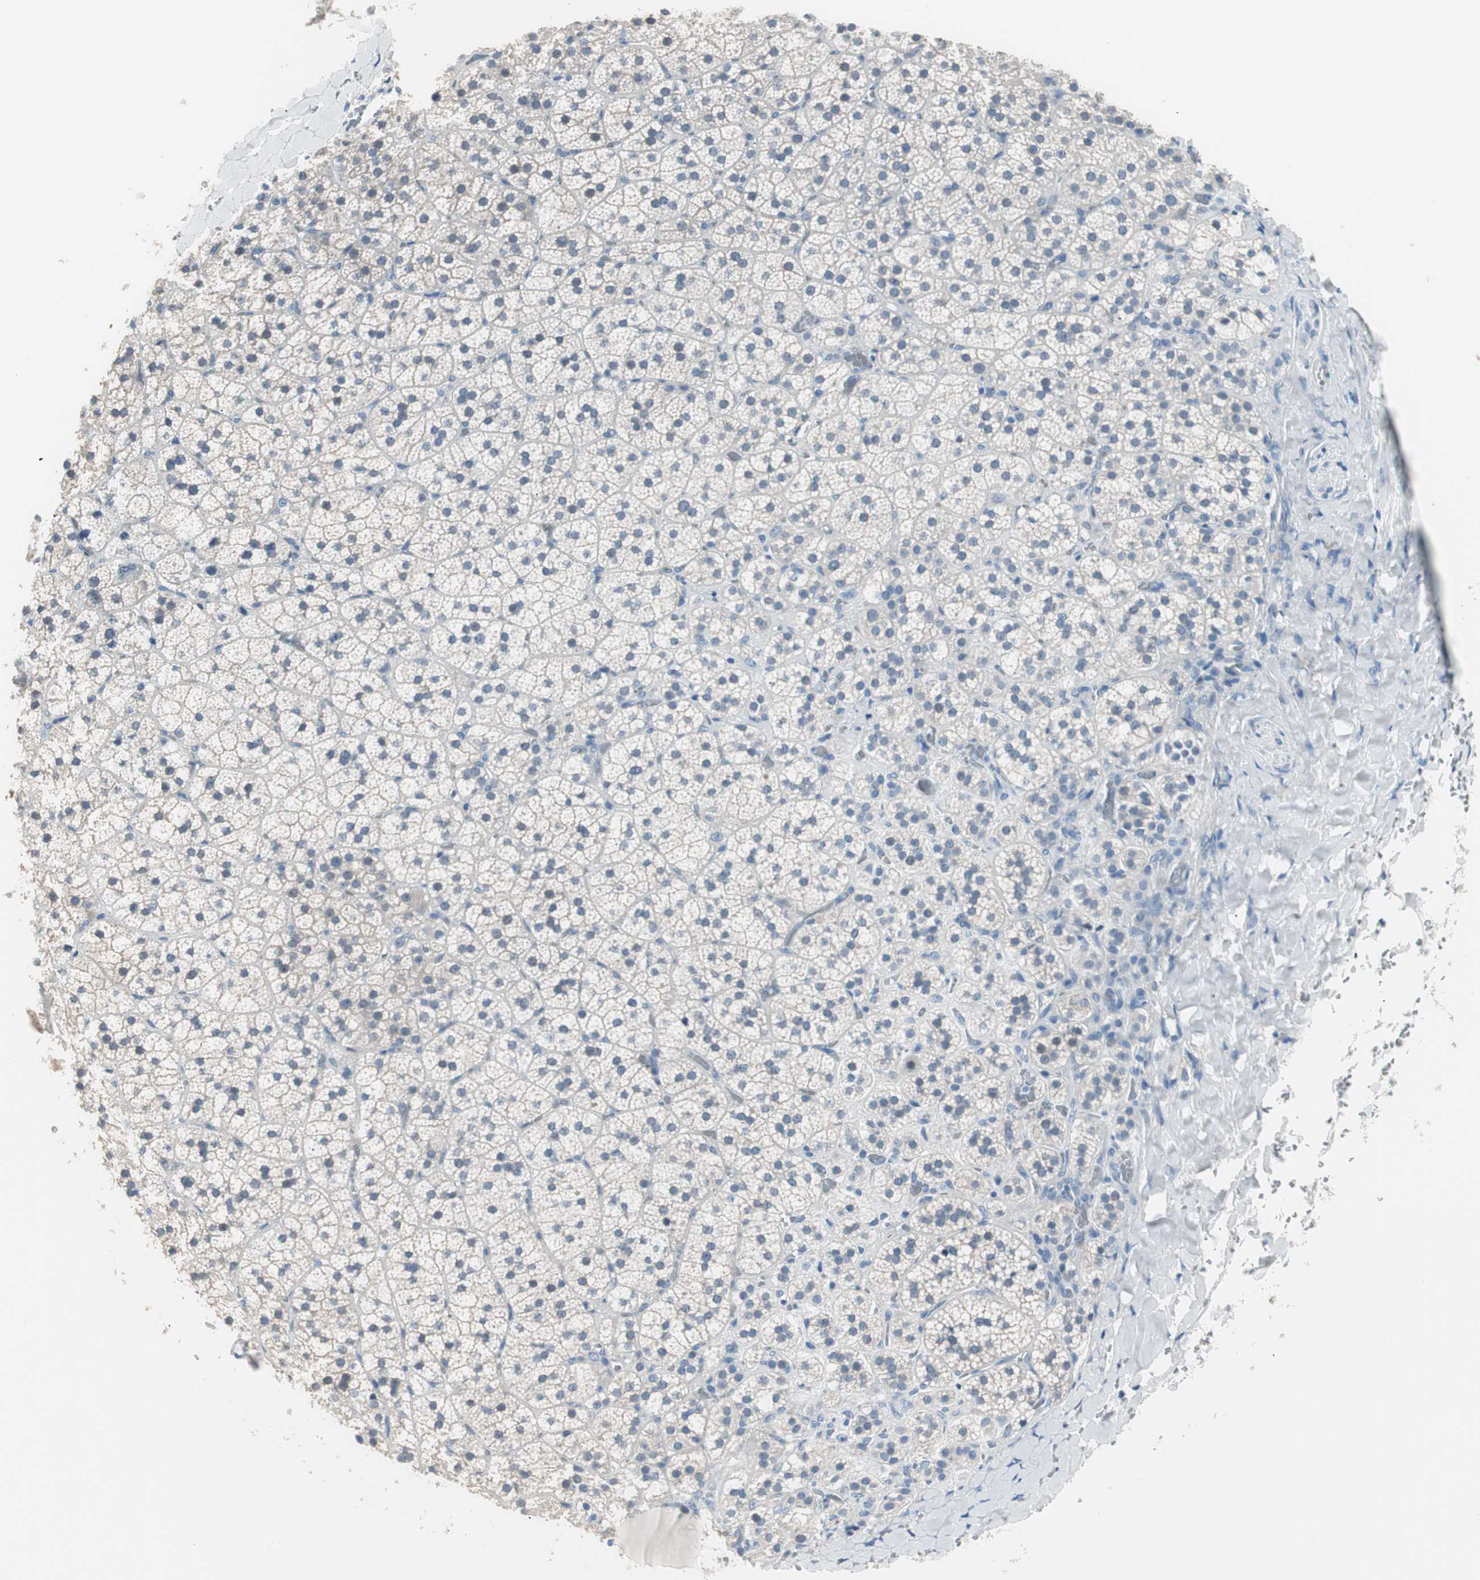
{"staining": {"intensity": "weak", "quantity": "<25%", "location": "cytoplasmic/membranous,nuclear"}, "tissue": "adrenal gland", "cell_type": "Glandular cells", "image_type": "normal", "snomed": [{"axis": "morphology", "description": "Normal tissue, NOS"}, {"axis": "topography", "description": "Adrenal gland"}], "caption": "Adrenal gland stained for a protein using immunohistochemistry demonstrates no positivity glandular cells.", "gene": "VIL1", "patient": {"sex": "female", "age": 44}}